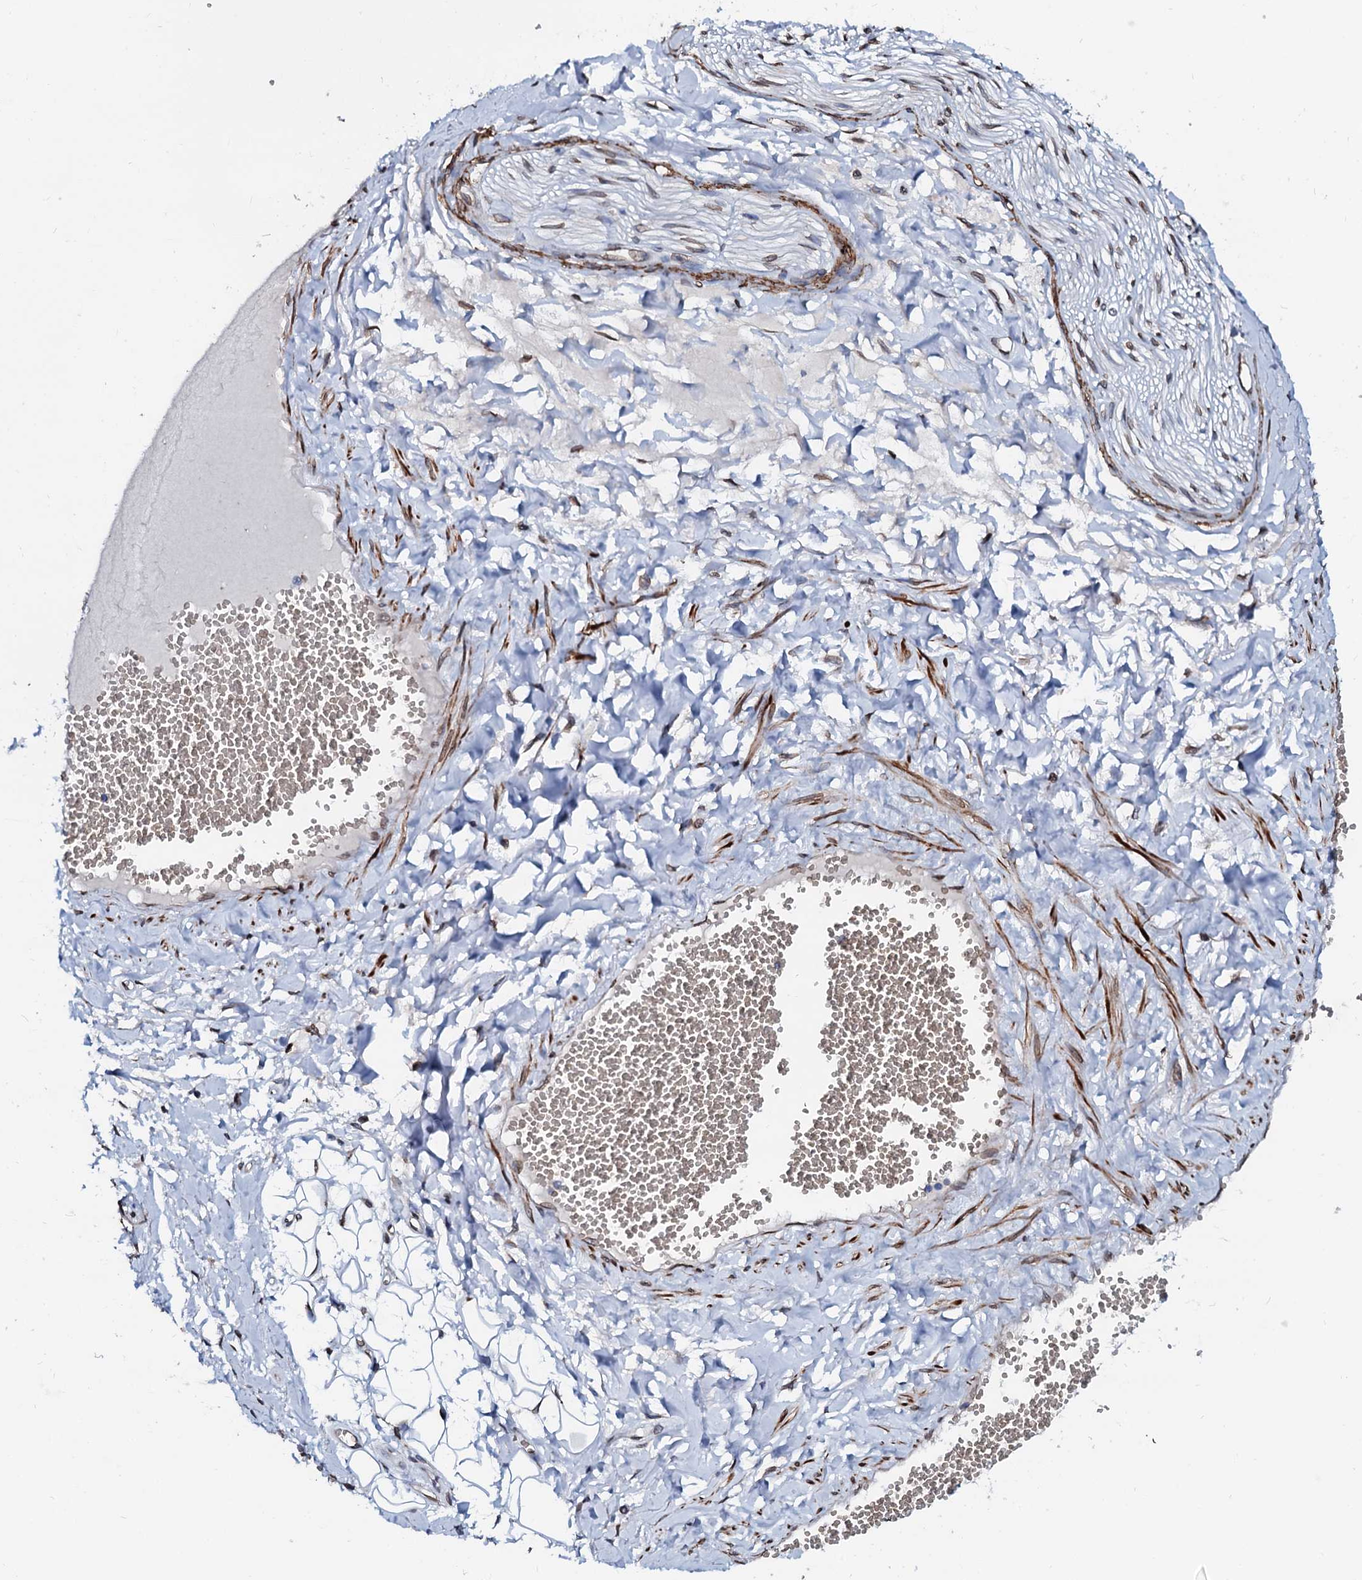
{"staining": {"intensity": "strong", "quantity": "25%-75%", "location": "nuclear"}, "tissue": "adipose tissue", "cell_type": "Adipocytes", "image_type": "normal", "snomed": [{"axis": "morphology", "description": "Normal tissue, NOS"}, {"axis": "morphology", "description": "Inflammation, NOS"}, {"axis": "topography", "description": "Salivary gland"}, {"axis": "topography", "description": "Peripheral nerve tissue"}], "caption": "Adipocytes demonstrate high levels of strong nuclear positivity in about 25%-75% of cells in benign adipose tissue. The staining was performed using DAB (3,3'-diaminobenzidine) to visualize the protein expression in brown, while the nuclei were stained in blue with hematoxylin (Magnification: 20x).", "gene": "NRP2", "patient": {"sex": "female", "age": 75}}